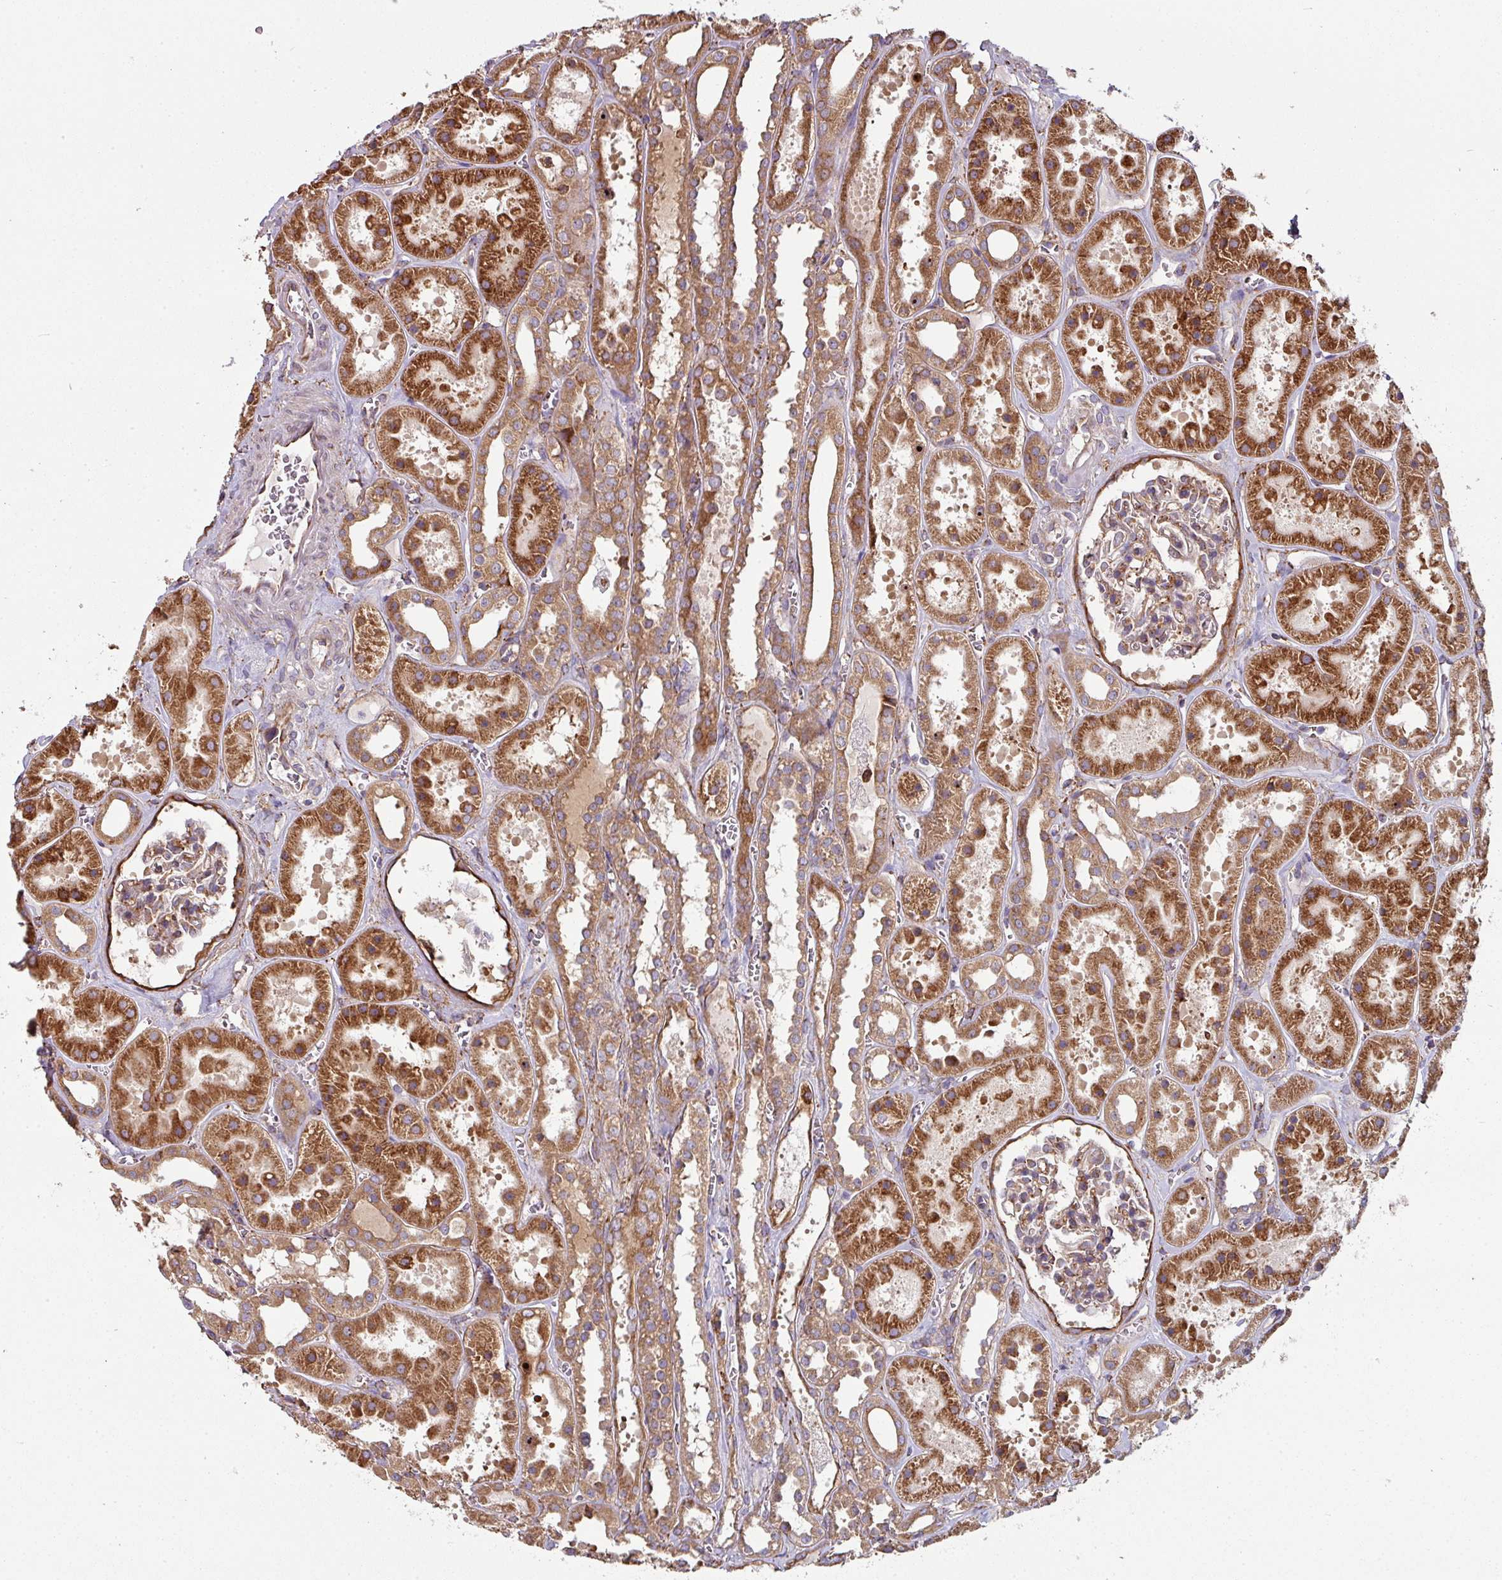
{"staining": {"intensity": "moderate", "quantity": "25%-75%", "location": "cytoplasmic/membranous"}, "tissue": "kidney", "cell_type": "Cells in glomeruli", "image_type": "normal", "snomed": [{"axis": "morphology", "description": "Normal tissue, NOS"}, {"axis": "topography", "description": "Kidney"}], "caption": "Immunohistochemistry (DAB (3,3'-diaminobenzidine)) staining of benign kidney displays moderate cytoplasmic/membranous protein staining in about 25%-75% of cells in glomeruli.", "gene": "FAT4", "patient": {"sex": "female", "age": 41}}